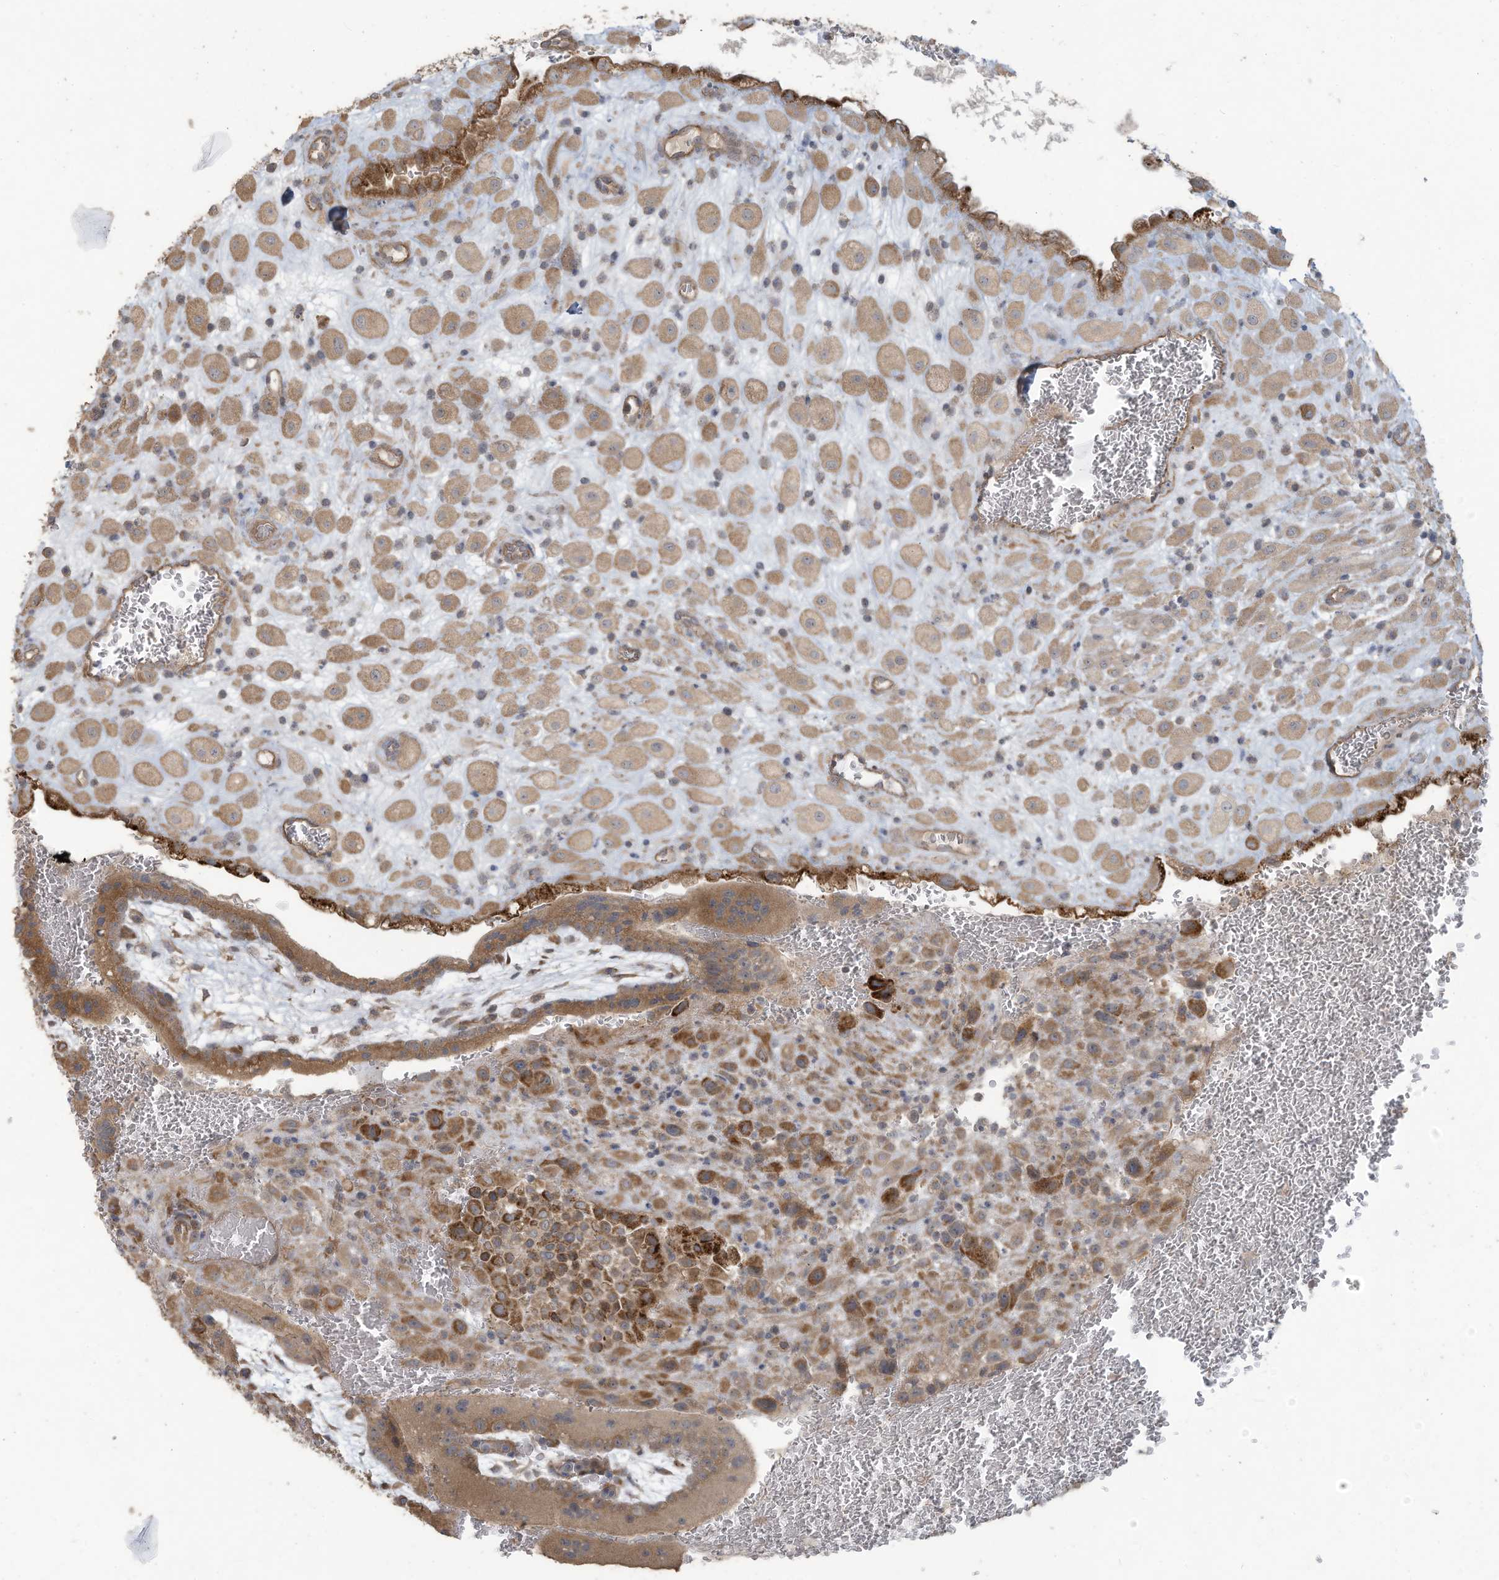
{"staining": {"intensity": "weak", "quantity": ">75%", "location": "cytoplasmic/membranous"}, "tissue": "placenta", "cell_type": "Decidual cells", "image_type": "normal", "snomed": [{"axis": "morphology", "description": "Normal tissue, NOS"}, {"axis": "topography", "description": "Placenta"}], "caption": "A histopathology image of placenta stained for a protein shows weak cytoplasmic/membranous brown staining in decidual cells. The staining was performed using DAB (3,3'-diaminobenzidine), with brown indicating positive protein expression. Nuclei are stained blue with hematoxylin.", "gene": "MAGIX", "patient": {"sex": "female", "age": 35}}